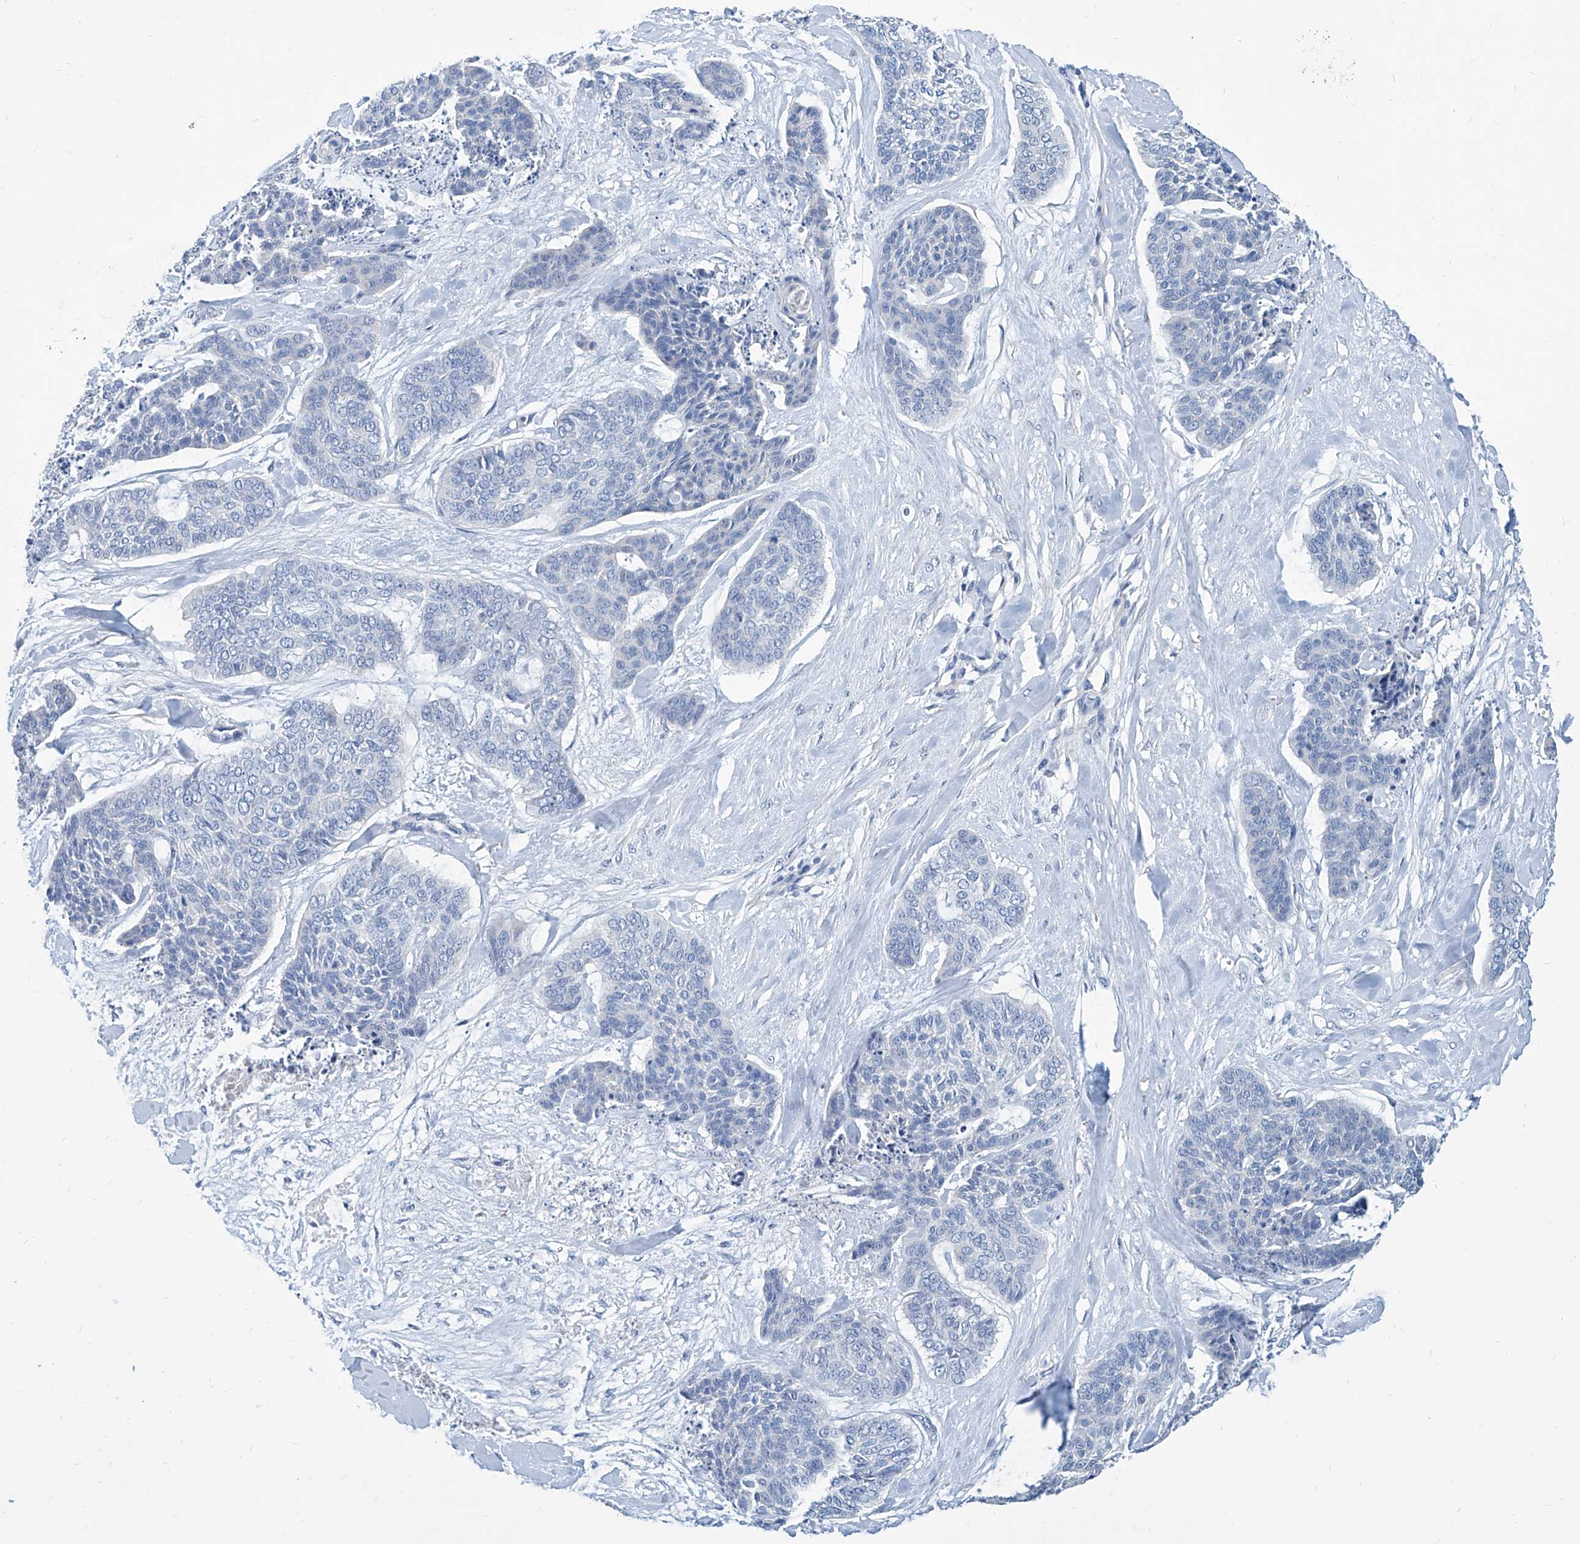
{"staining": {"intensity": "negative", "quantity": "none", "location": "none"}, "tissue": "skin cancer", "cell_type": "Tumor cells", "image_type": "cancer", "snomed": [{"axis": "morphology", "description": "Basal cell carcinoma"}, {"axis": "topography", "description": "Skin"}], "caption": "Immunohistochemistry (IHC) of human skin cancer shows no positivity in tumor cells.", "gene": "ZNF519", "patient": {"sex": "female", "age": 64}}